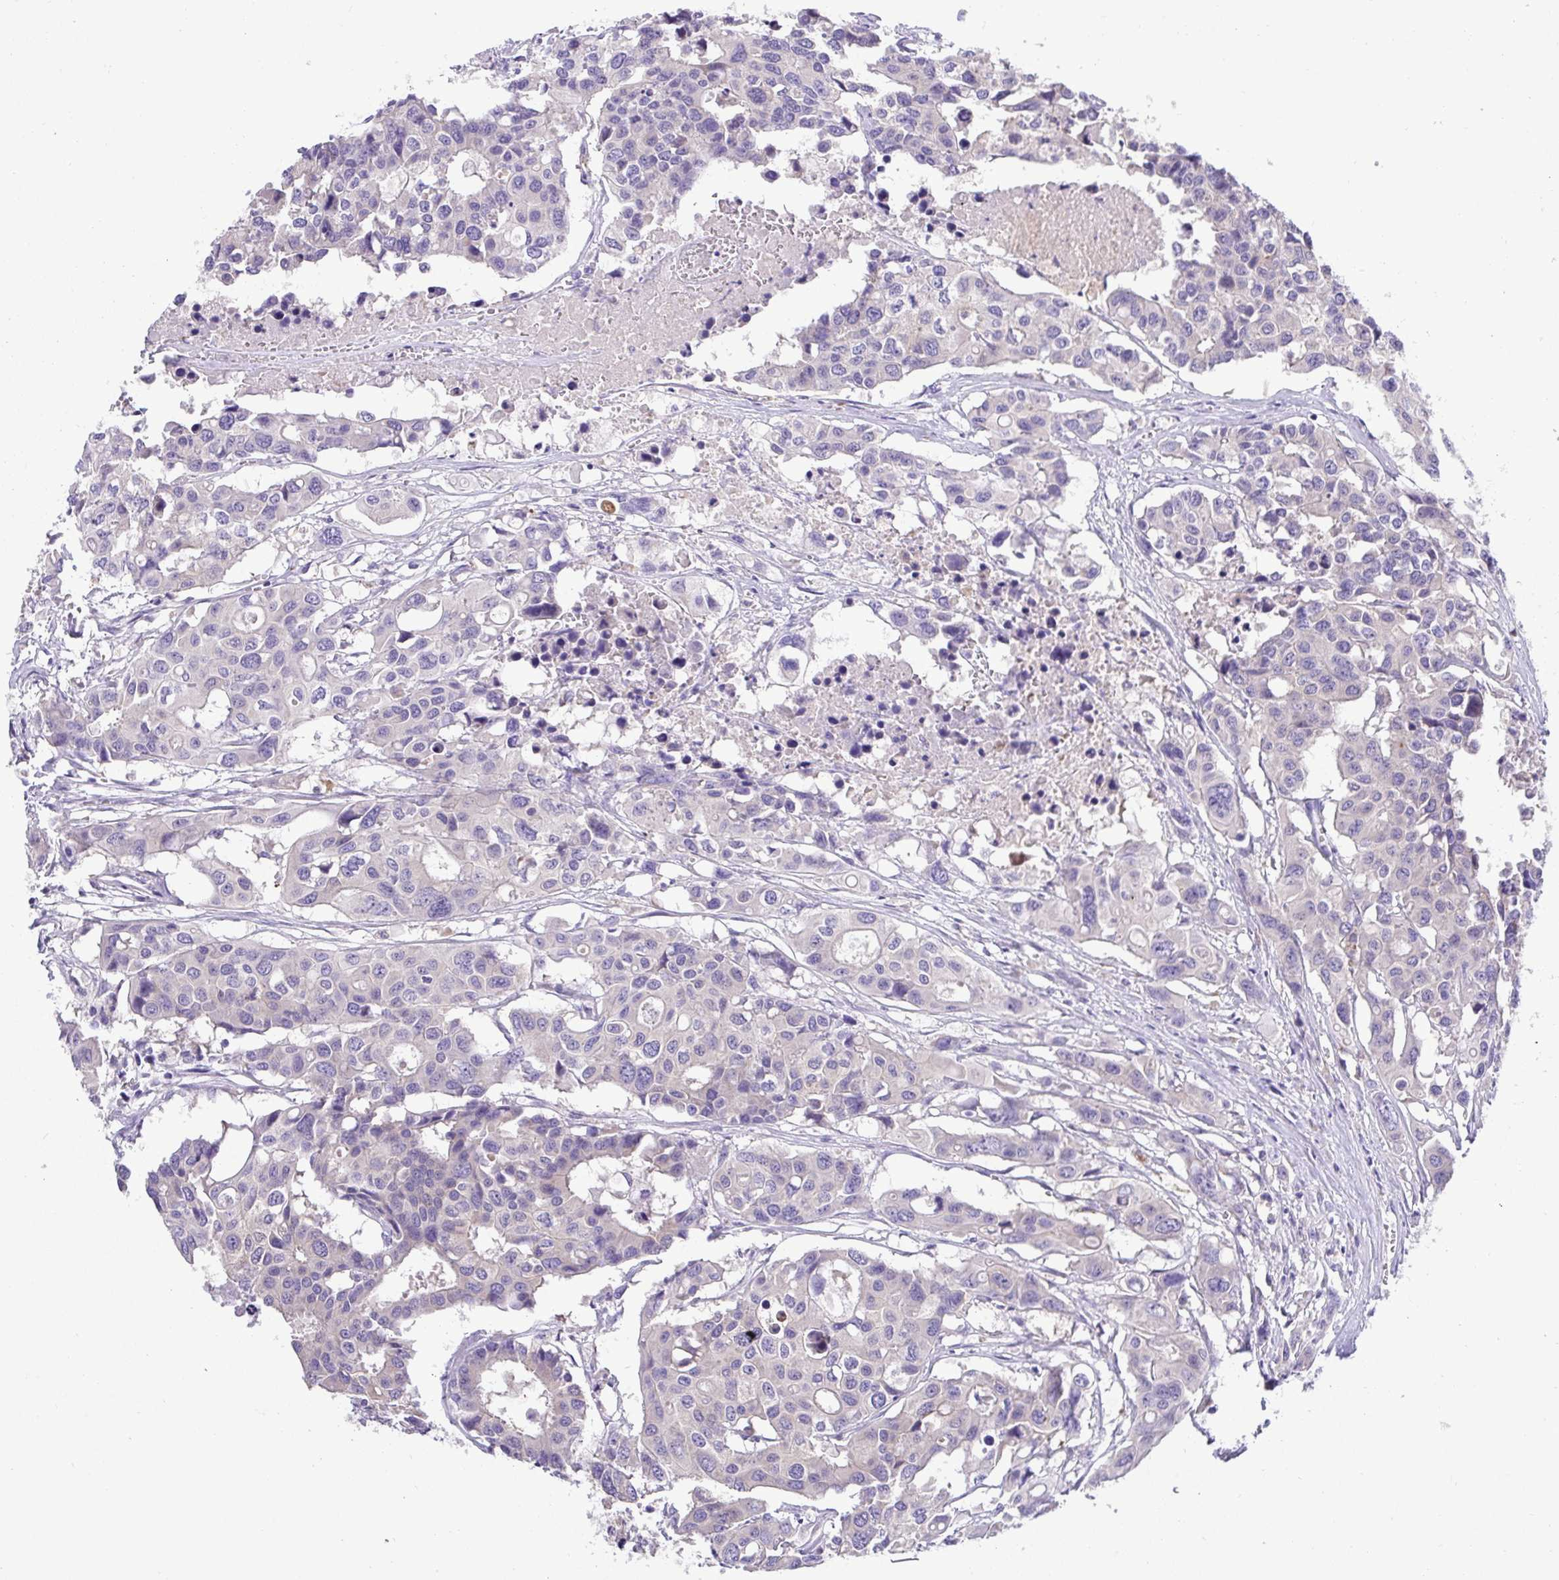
{"staining": {"intensity": "negative", "quantity": "none", "location": "none"}, "tissue": "colorectal cancer", "cell_type": "Tumor cells", "image_type": "cancer", "snomed": [{"axis": "morphology", "description": "Adenocarcinoma, NOS"}, {"axis": "topography", "description": "Colon"}], "caption": "Human adenocarcinoma (colorectal) stained for a protein using IHC displays no expression in tumor cells.", "gene": "ST8SIA2", "patient": {"sex": "male", "age": 77}}